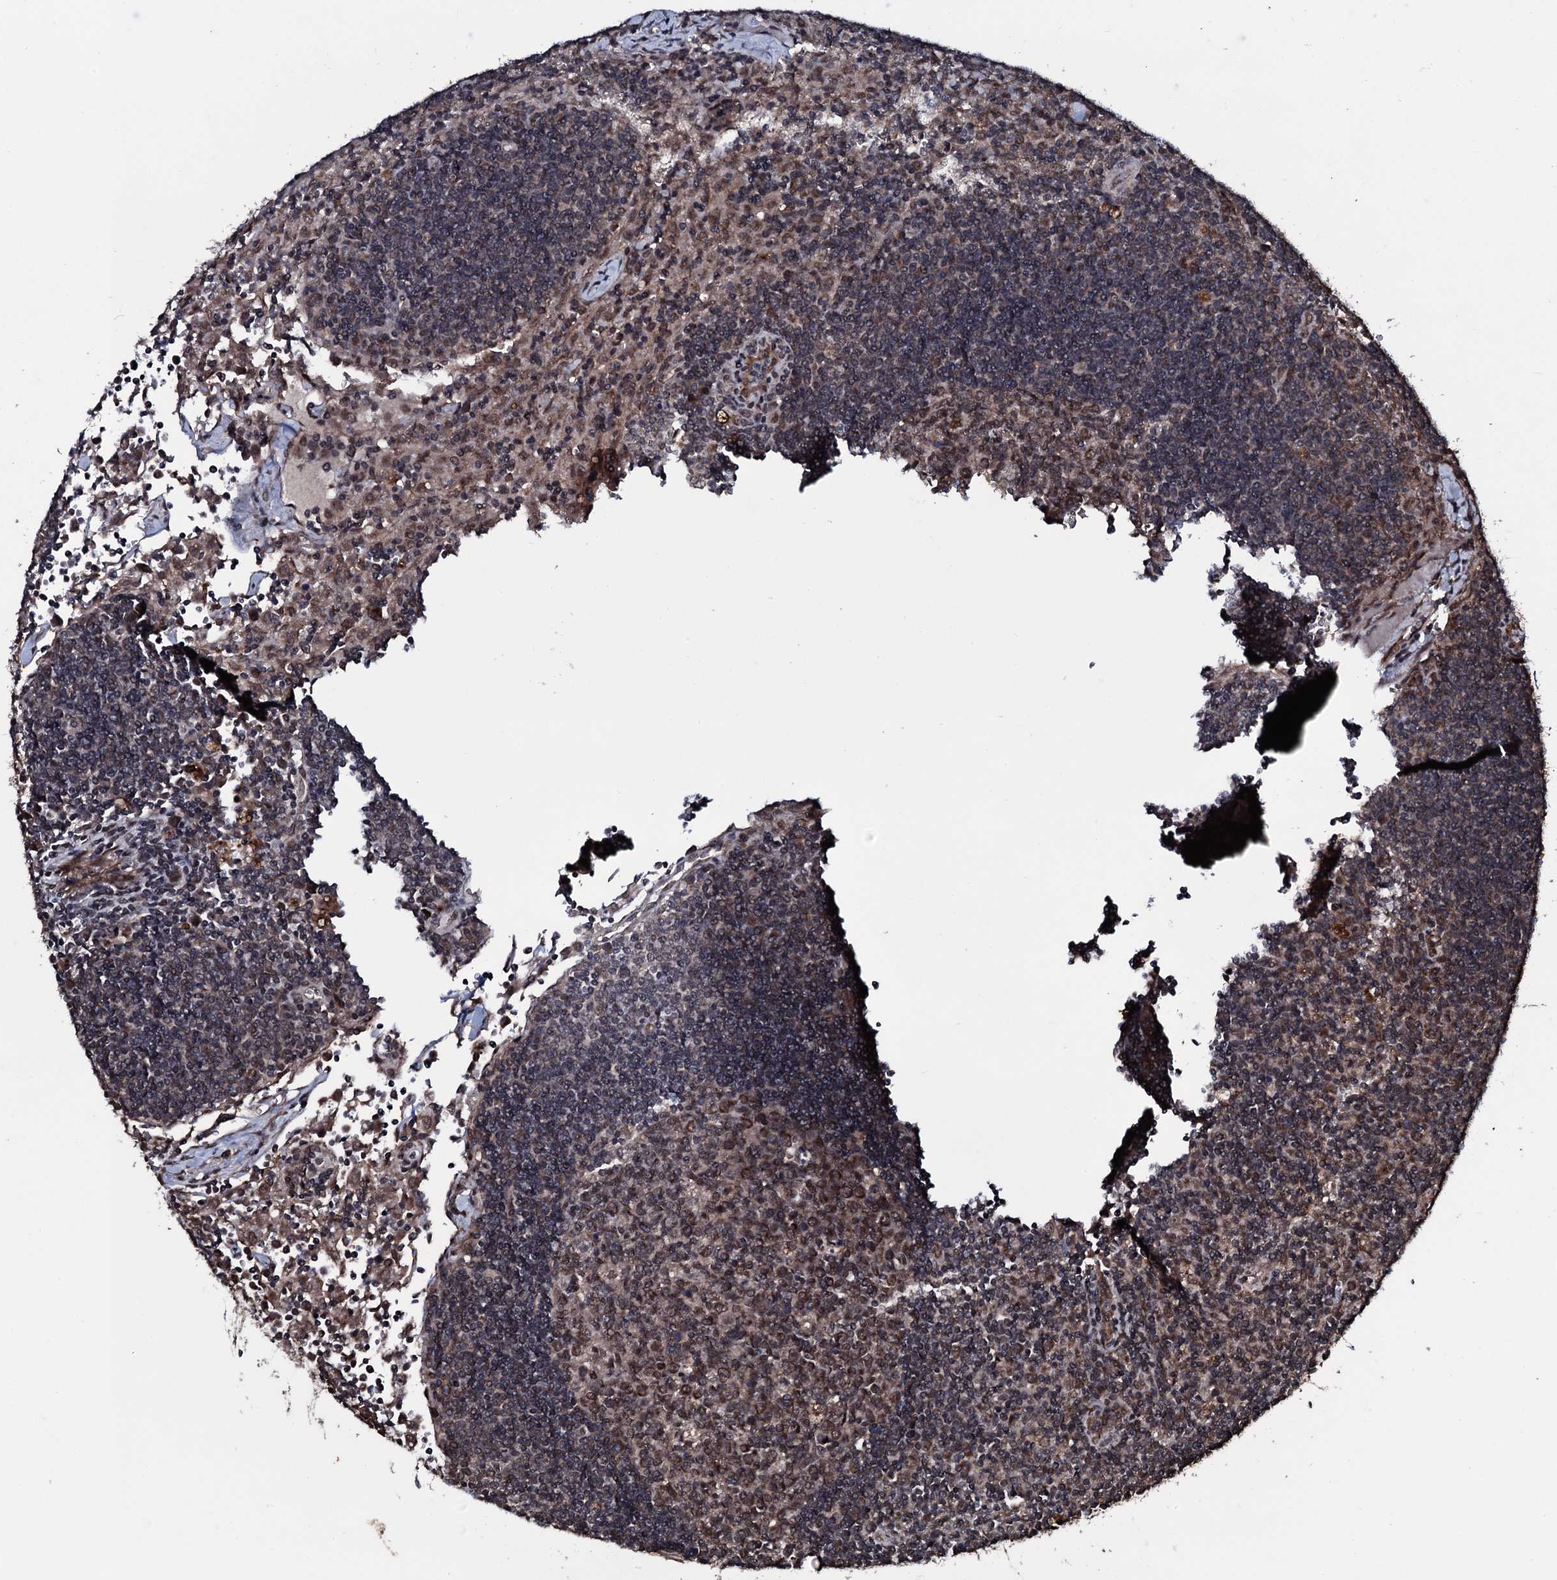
{"staining": {"intensity": "moderate", "quantity": "25%-75%", "location": "nuclear"}, "tissue": "lymph node", "cell_type": "Germinal center cells", "image_type": "normal", "snomed": [{"axis": "morphology", "description": "Normal tissue, NOS"}, {"axis": "topography", "description": "Lymph node"}], "caption": "A brown stain shows moderate nuclear expression of a protein in germinal center cells of benign lymph node.", "gene": "MRPS31", "patient": {"sex": "male", "age": 58}}